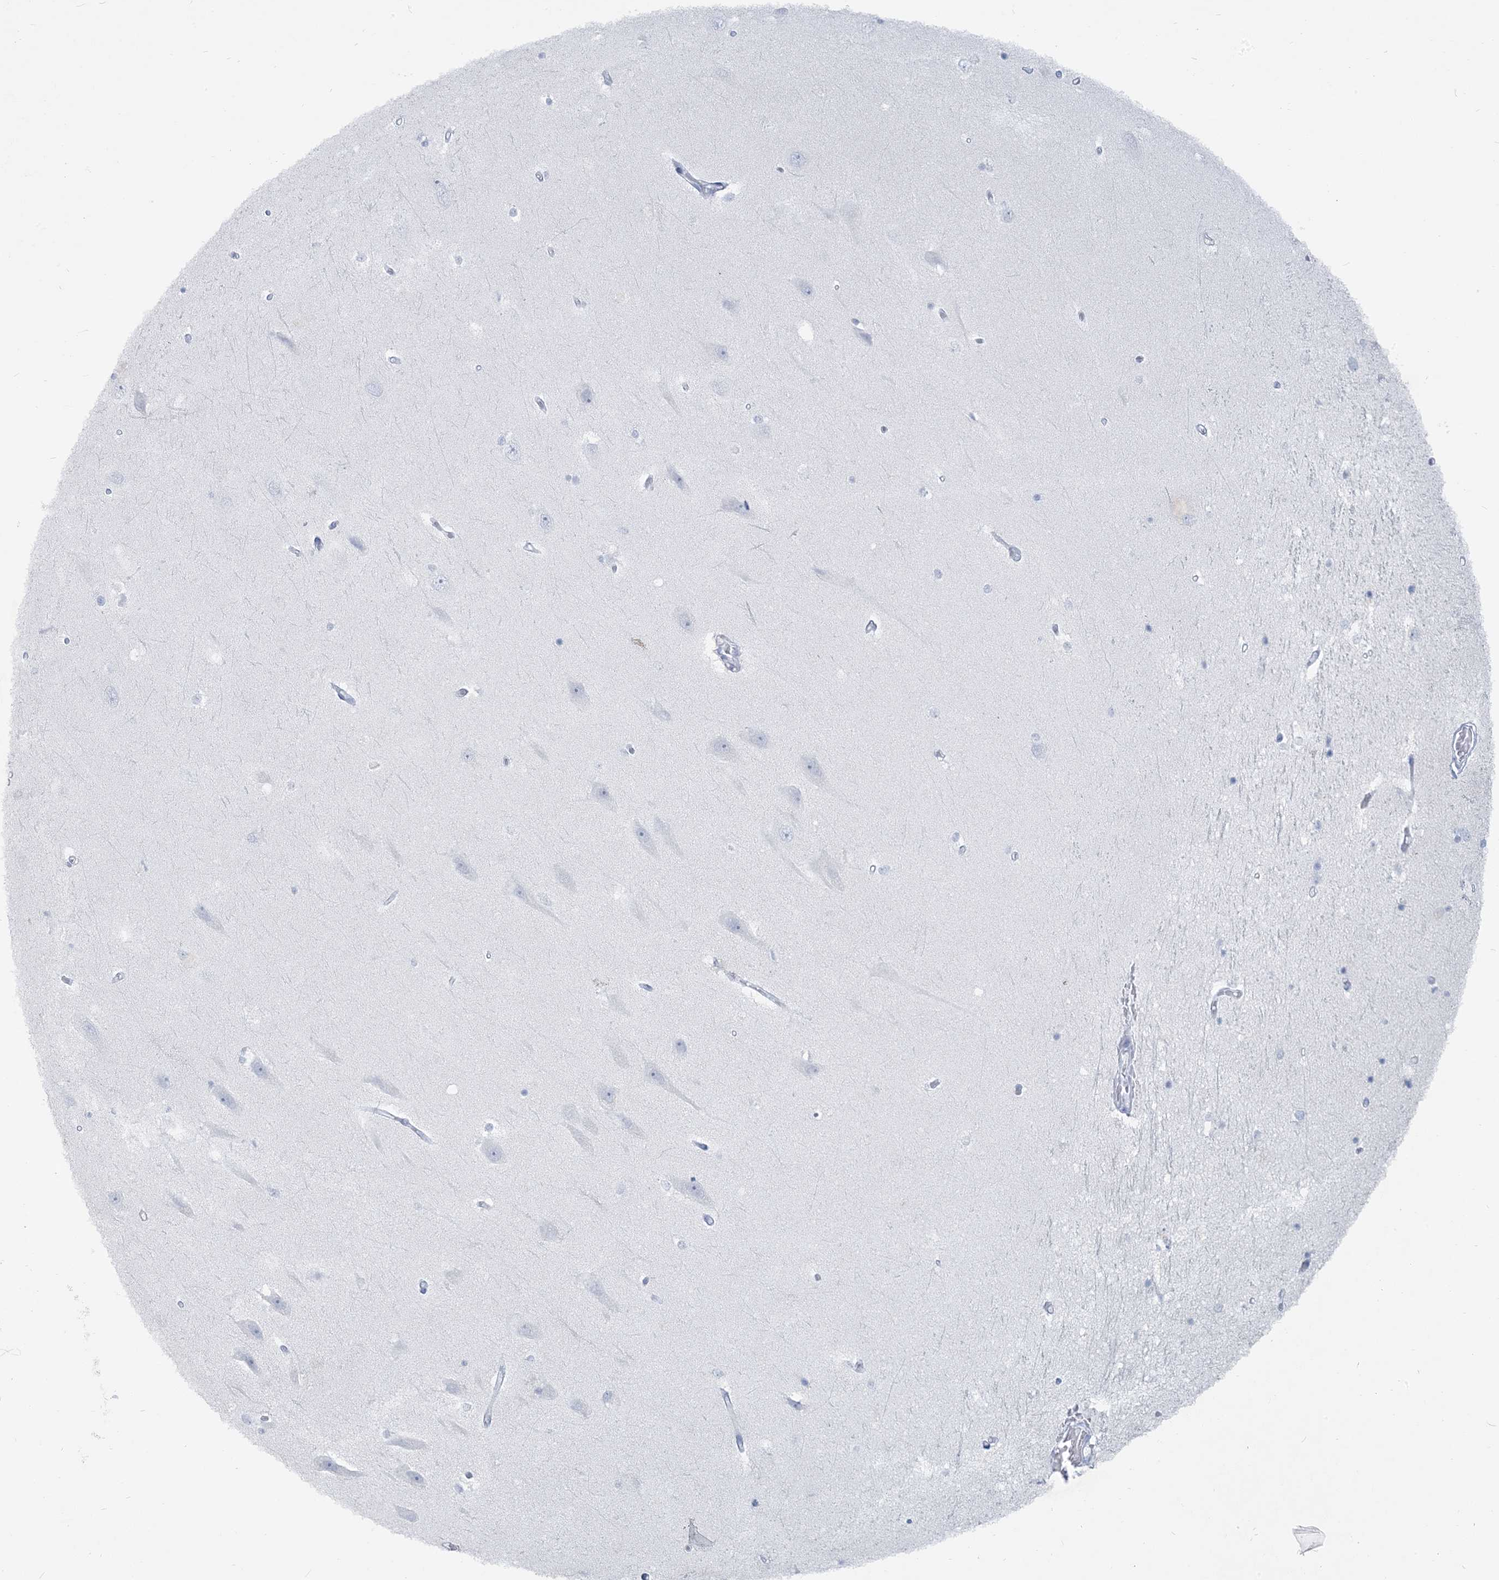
{"staining": {"intensity": "negative", "quantity": "none", "location": "none"}, "tissue": "hippocampus", "cell_type": "Glial cells", "image_type": "normal", "snomed": [{"axis": "morphology", "description": "Normal tissue, NOS"}, {"axis": "topography", "description": "Hippocampus"}], "caption": "An IHC image of unremarkable hippocampus is shown. There is no staining in glial cells of hippocampus.", "gene": "HLA", "patient": {"sex": "male", "age": 45}}